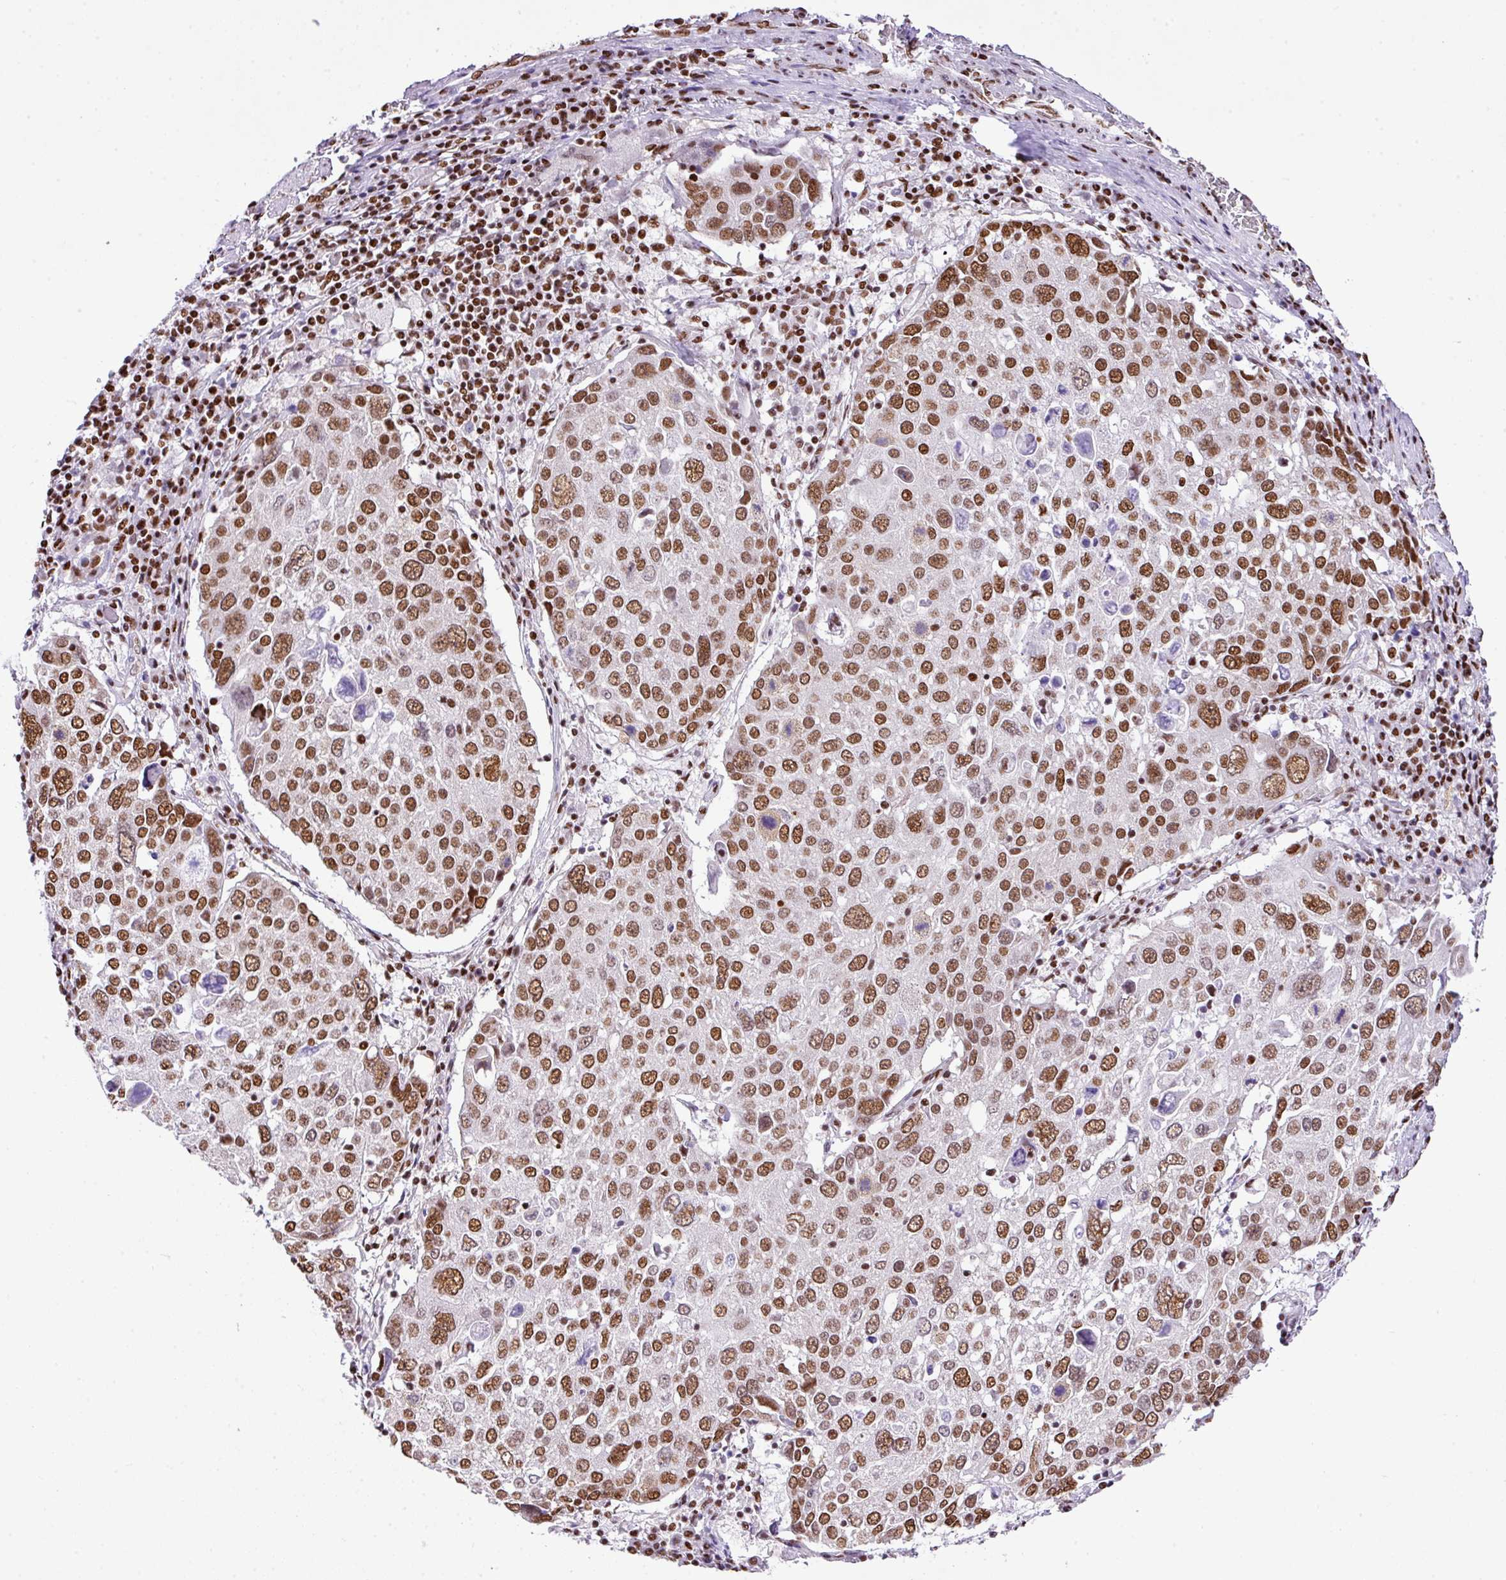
{"staining": {"intensity": "moderate", "quantity": ">75%", "location": "nuclear"}, "tissue": "lung cancer", "cell_type": "Tumor cells", "image_type": "cancer", "snomed": [{"axis": "morphology", "description": "Squamous cell carcinoma, NOS"}, {"axis": "topography", "description": "Lung"}], "caption": "High-magnification brightfield microscopy of squamous cell carcinoma (lung) stained with DAB (3,3'-diaminobenzidine) (brown) and counterstained with hematoxylin (blue). tumor cells exhibit moderate nuclear positivity is seen in approximately>75% of cells.", "gene": "RARG", "patient": {"sex": "male", "age": 65}}